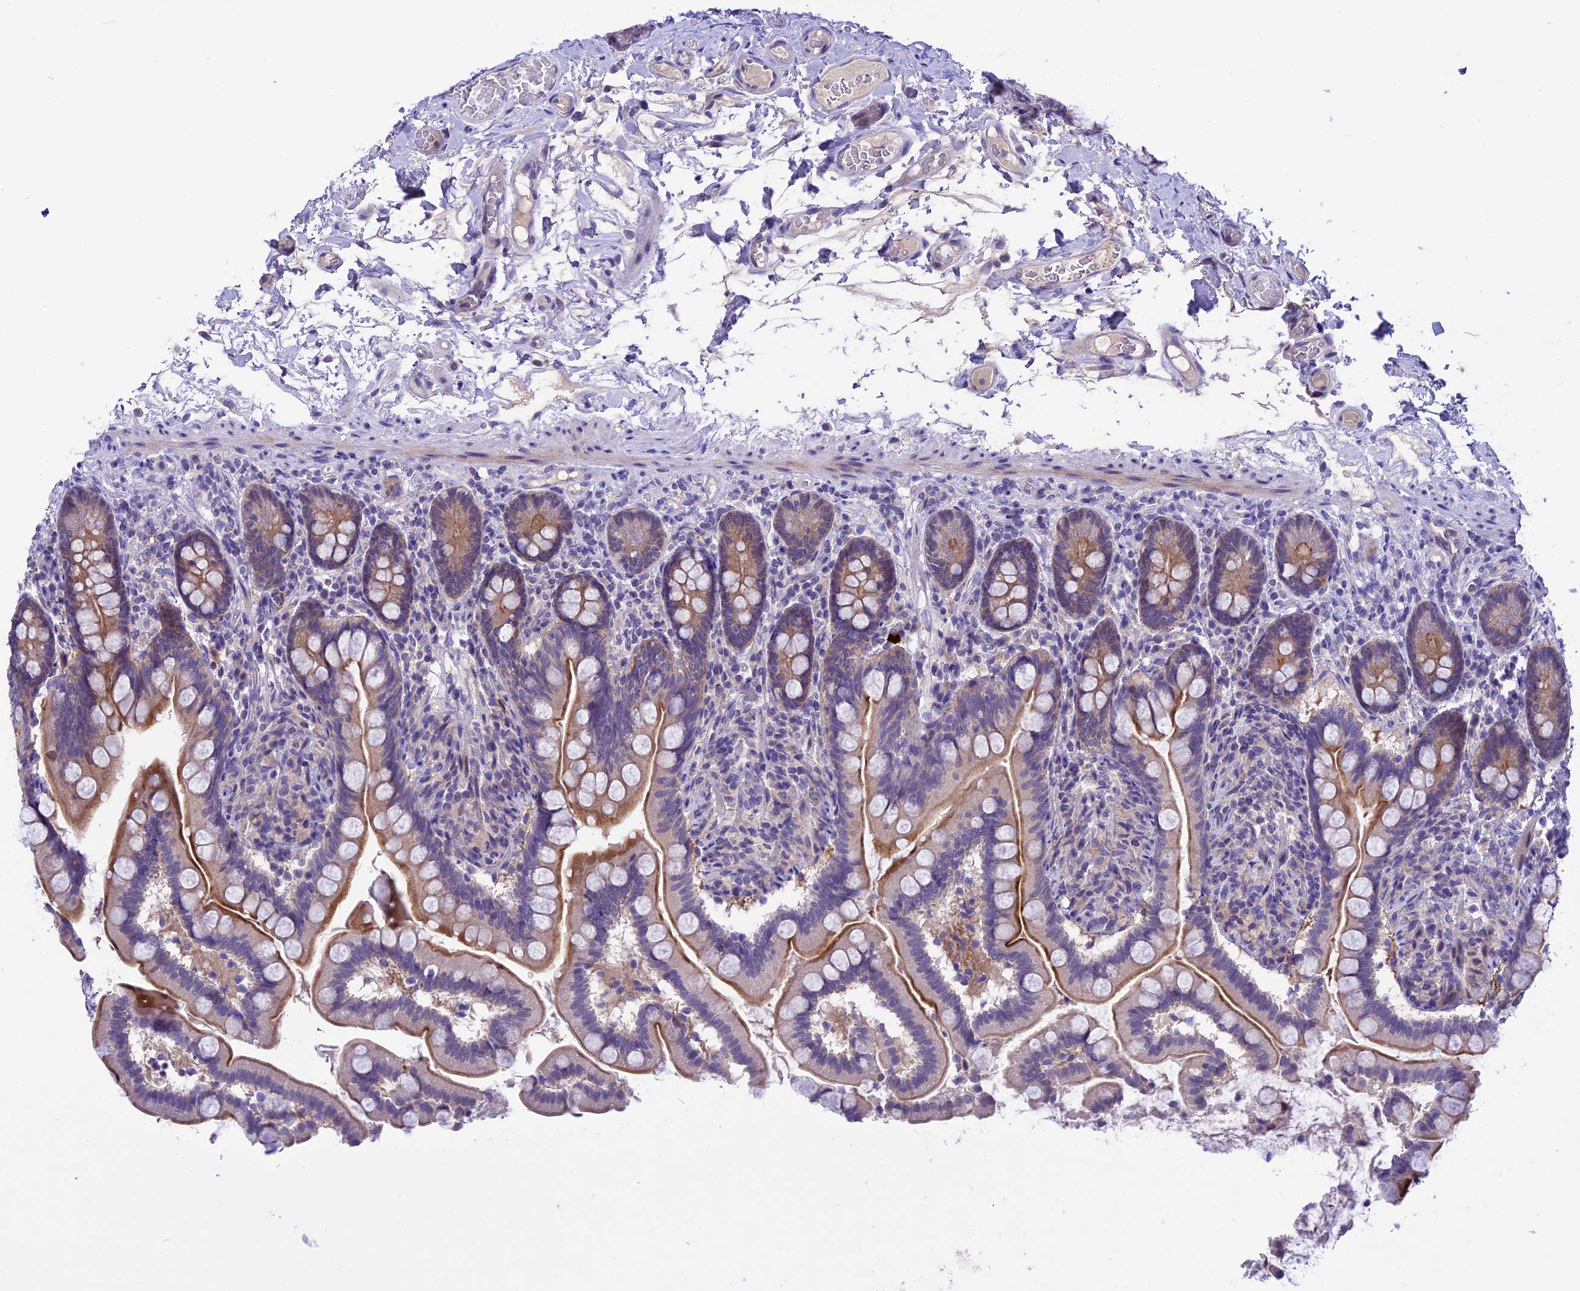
{"staining": {"intensity": "moderate", "quantity": "<25%", "location": "cytoplasmic/membranous"}, "tissue": "small intestine", "cell_type": "Glandular cells", "image_type": "normal", "snomed": [{"axis": "morphology", "description": "Normal tissue, NOS"}, {"axis": "topography", "description": "Small intestine"}], "caption": "IHC photomicrograph of unremarkable small intestine stained for a protein (brown), which exhibits low levels of moderate cytoplasmic/membranous expression in about <25% of glandular cells.", "gene": "XKR7", "patient": {"sex": "female", "age": 64}}